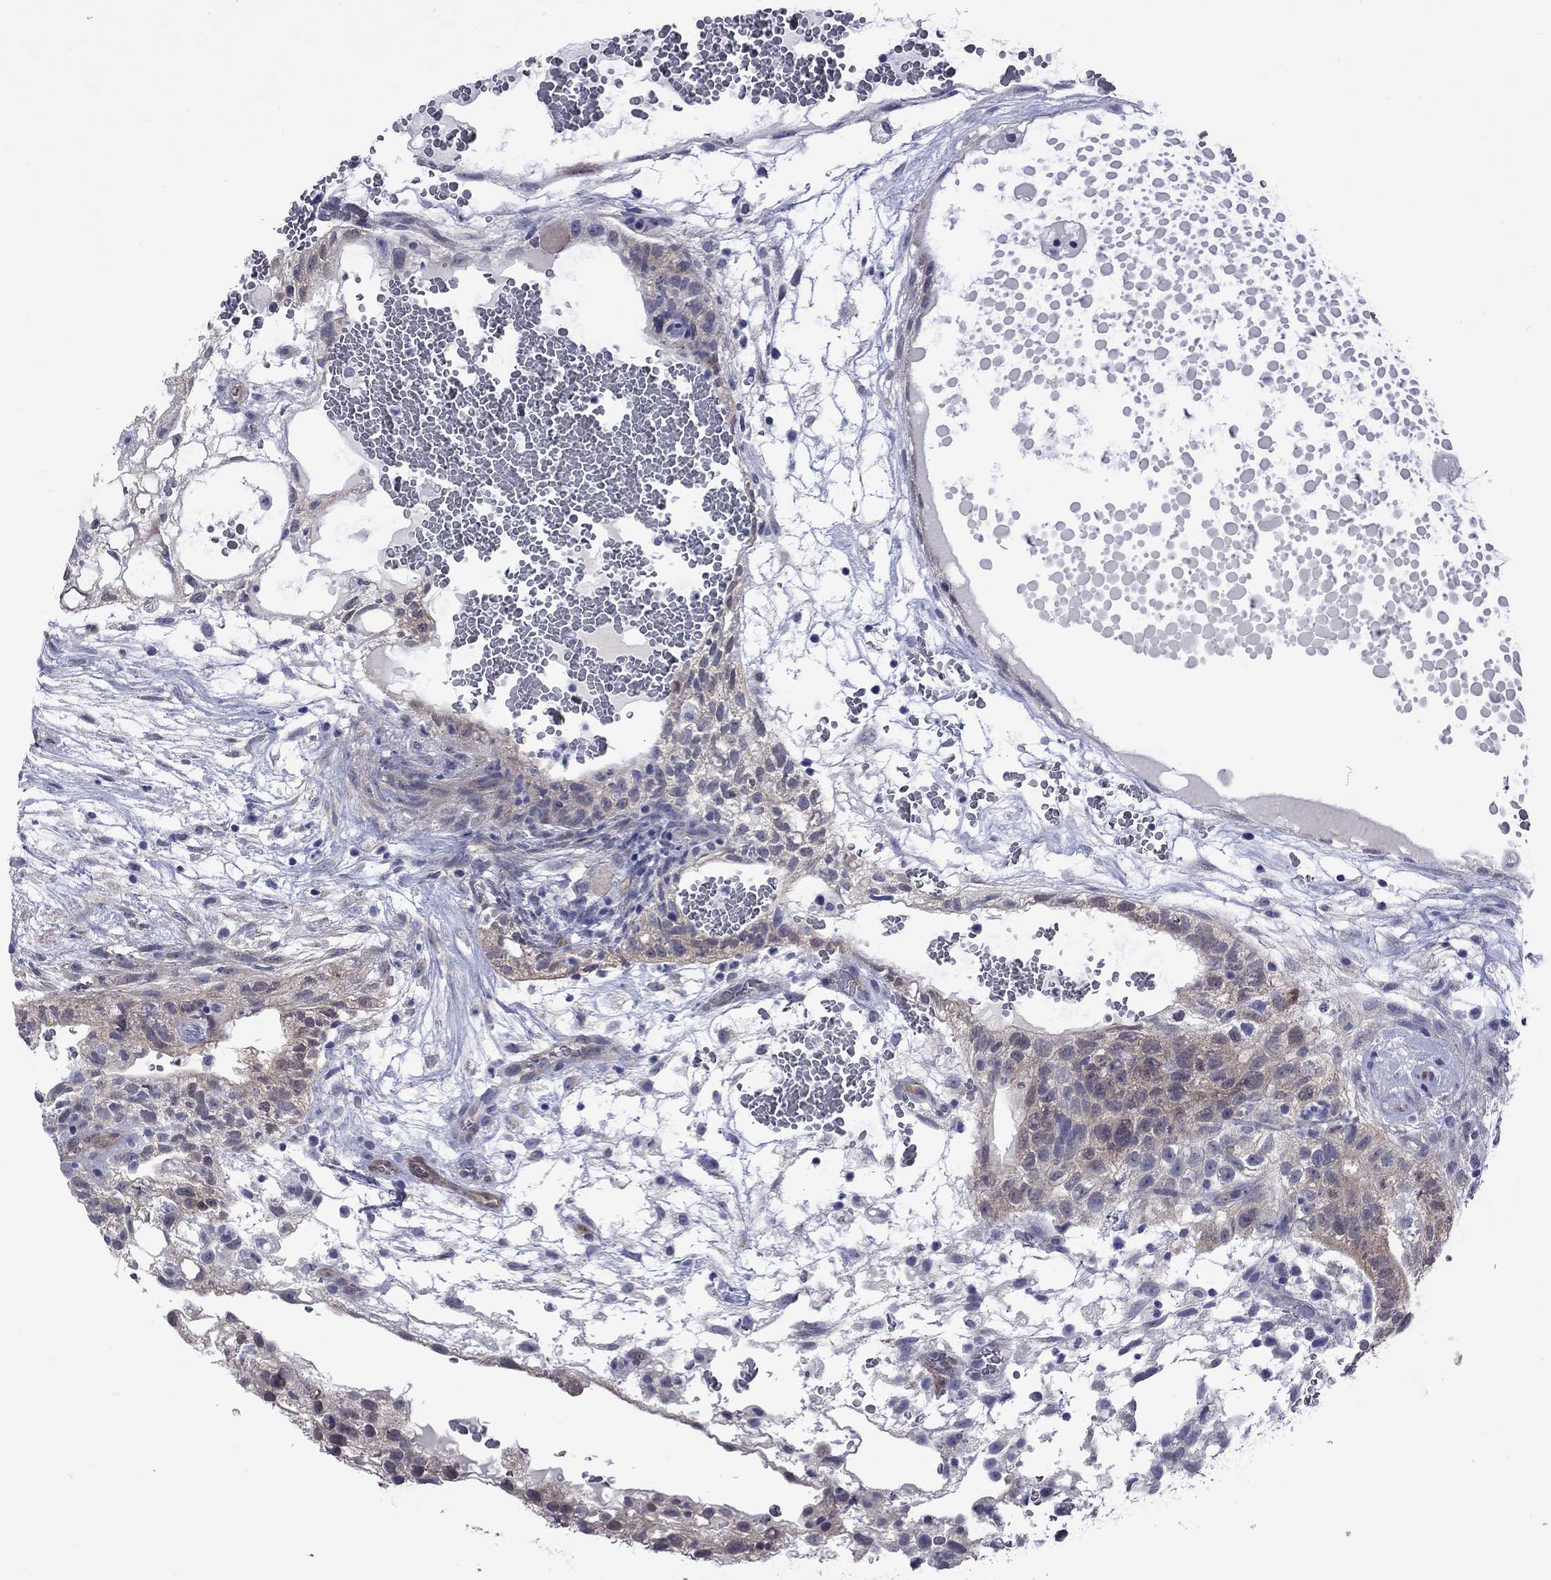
{"staining": {"intensity": "moderate", "quantity": "25%-75%", "location": "cytoplasmic/membranous"}, "tissue": "testis cancer", "cell_type": "Tumor cells", "image_type": "cancer", "snomed": [{"axis": "morphology", "description": "Normal tissue, NOS"}, {"axis": "morphology", "description": "Carcinoma, Embryonal, NOS"}, {"axis": "topography", "description": "Testis"}], "caption": "Testis cancer (embryonal carcinoma) tissue reveals moderate cytoplasmic/membranous staining in approximately 25%-75% of tumor cells The protein of interest is stained brown, and the nuclei are stained in blue (DAB (3,3'-diaminobenzidine) IHC with brightfield microscopy, high magnification).", "gene": "CTNNBIP1", "patient": {"sex": "male", "age": 32}}